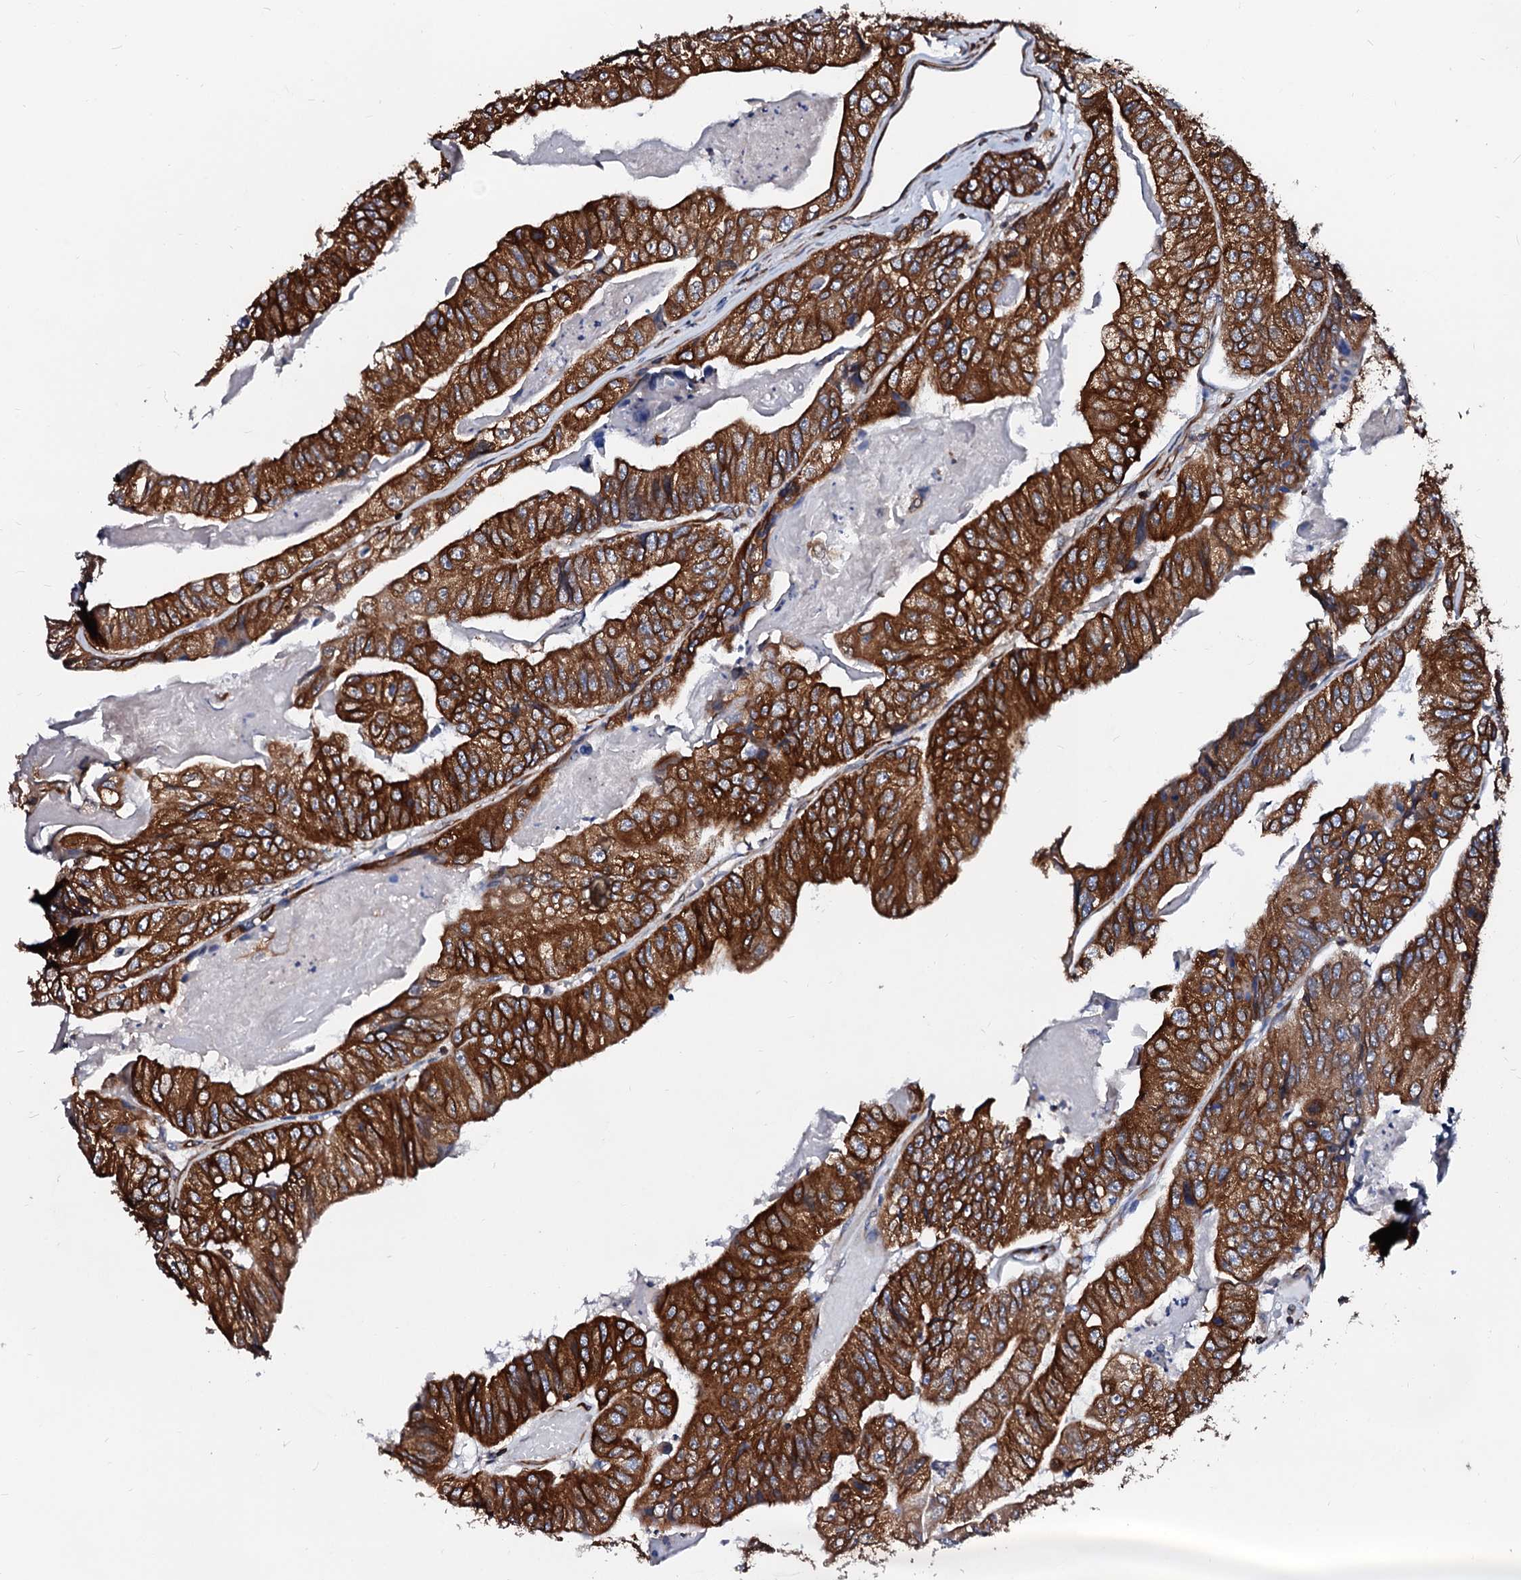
{"staining": {"intensity": "strong", "quantity": ">75%", "location": "cytoplasmic/membranous"}, "tissue": "colorectal cancer", "cell_type": "Tumor cells", "image_type": "cancer", "snomed": [{"axis": "morphology", "description": "Adenocarcinoma, NOS"}, {"axis": "topography", "description": "Colon"}], "caption": "Human colorectal adenocarcinoma stained for a protein (brown) shows strong cytoplasmic/membranous positive expression in about >75% of tumor cells.", "gene": "DERL1", "patient": {"sex": "female", "age": 67}}